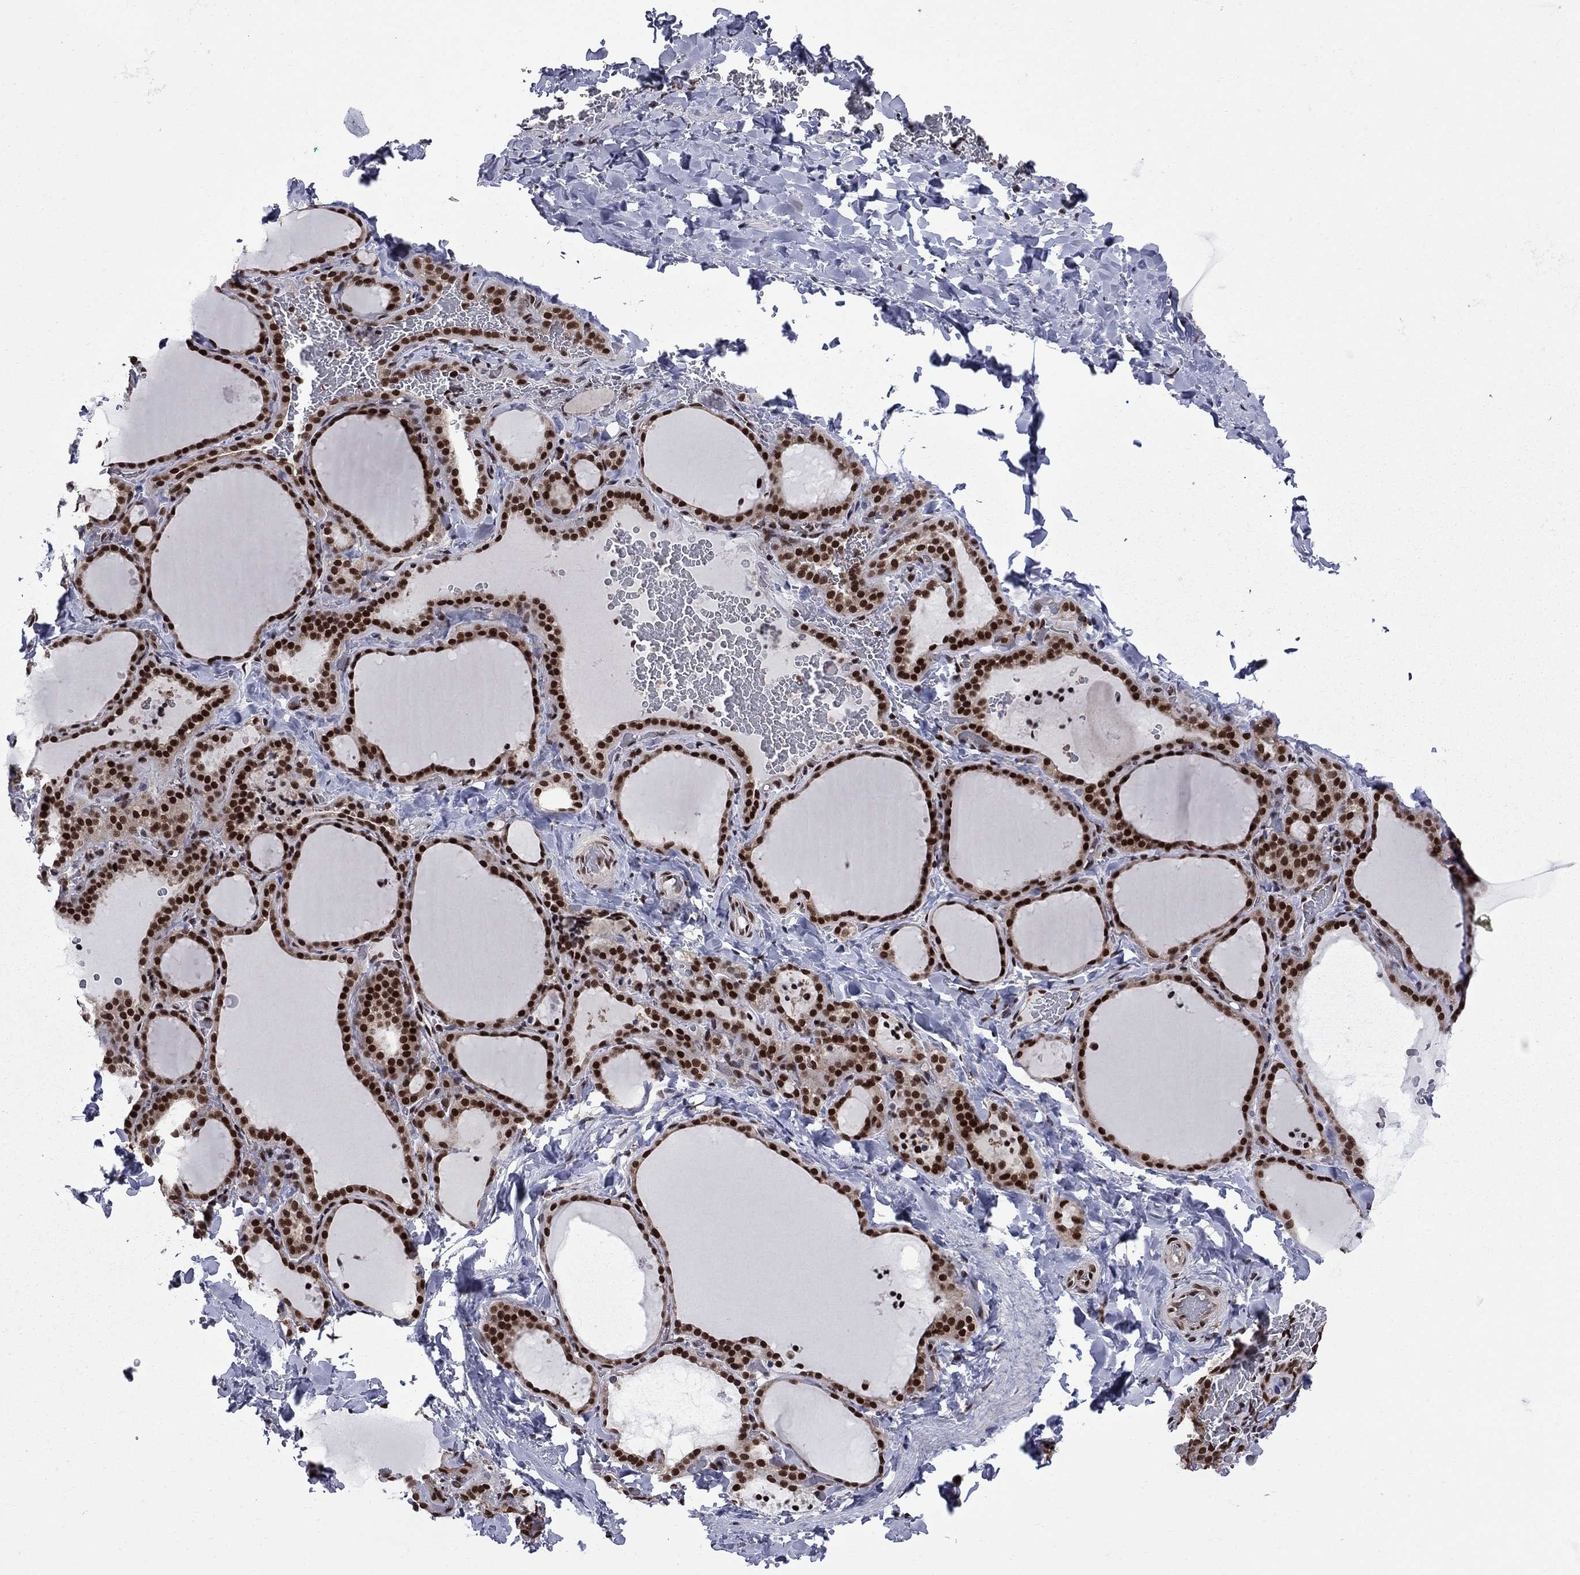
{"staining": {"intensity": "strong", "quantity": ">75%", "location": "nuclear"}, "tissue": "thyroid gland", "cell_type": "Glandular cells", "image_type": "normal", "snomed": [{"axis": "morphology", "description": "Normal tissue, NOS"}, {"axis": "topography", "description": "Thyroid gland"}], "caption": "Immunohistochemistry (IHC) of normal human thyroid gland shows high levels of strong nuclear staining in approximately >75% of glandular cells.", "gene": "MED25", "patient": {"sex": "female", "age": 22}}